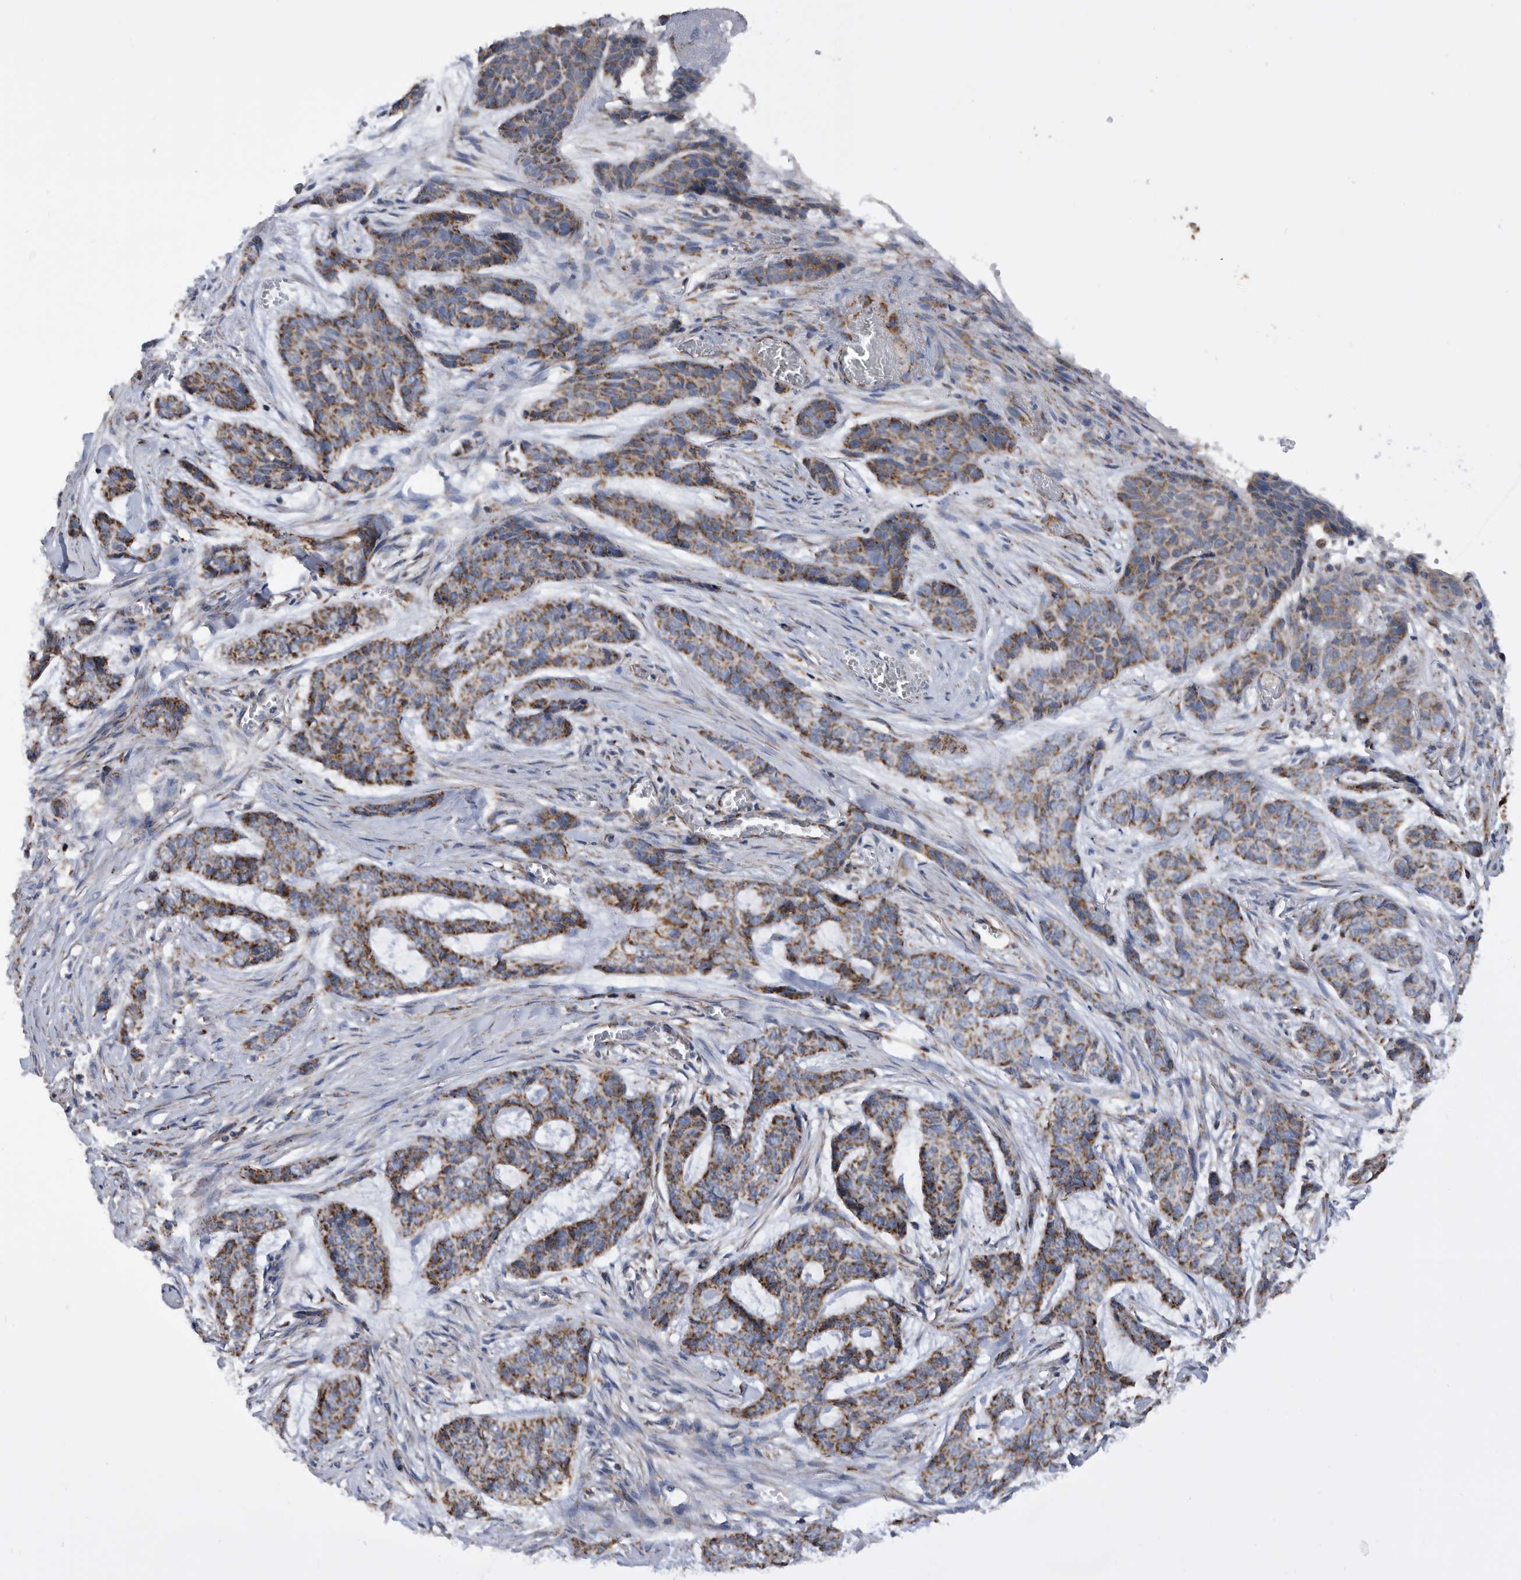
{"staining": {"intensity": "moderate", "quantity": ">75%", "location": "cytoplasmic/membranous"}, "tissue": "skin cancer", "cell_type": "Tumor cells", "image_type": "cancer", "snomed": [{"axis": "morphology", "description": "Basal cell carcinoma"}, {"axis": "topography", "description": "Skin"}], "caption": "About >75% of tumor cells in human basal cell carcinoma (skin) exhibit moderate cytoplasmic/membranous protein positivity as visualized by brown immunohistochemical staining.", "gene": "WFDC1", "patient": {"sex": "female", "age": 64}}